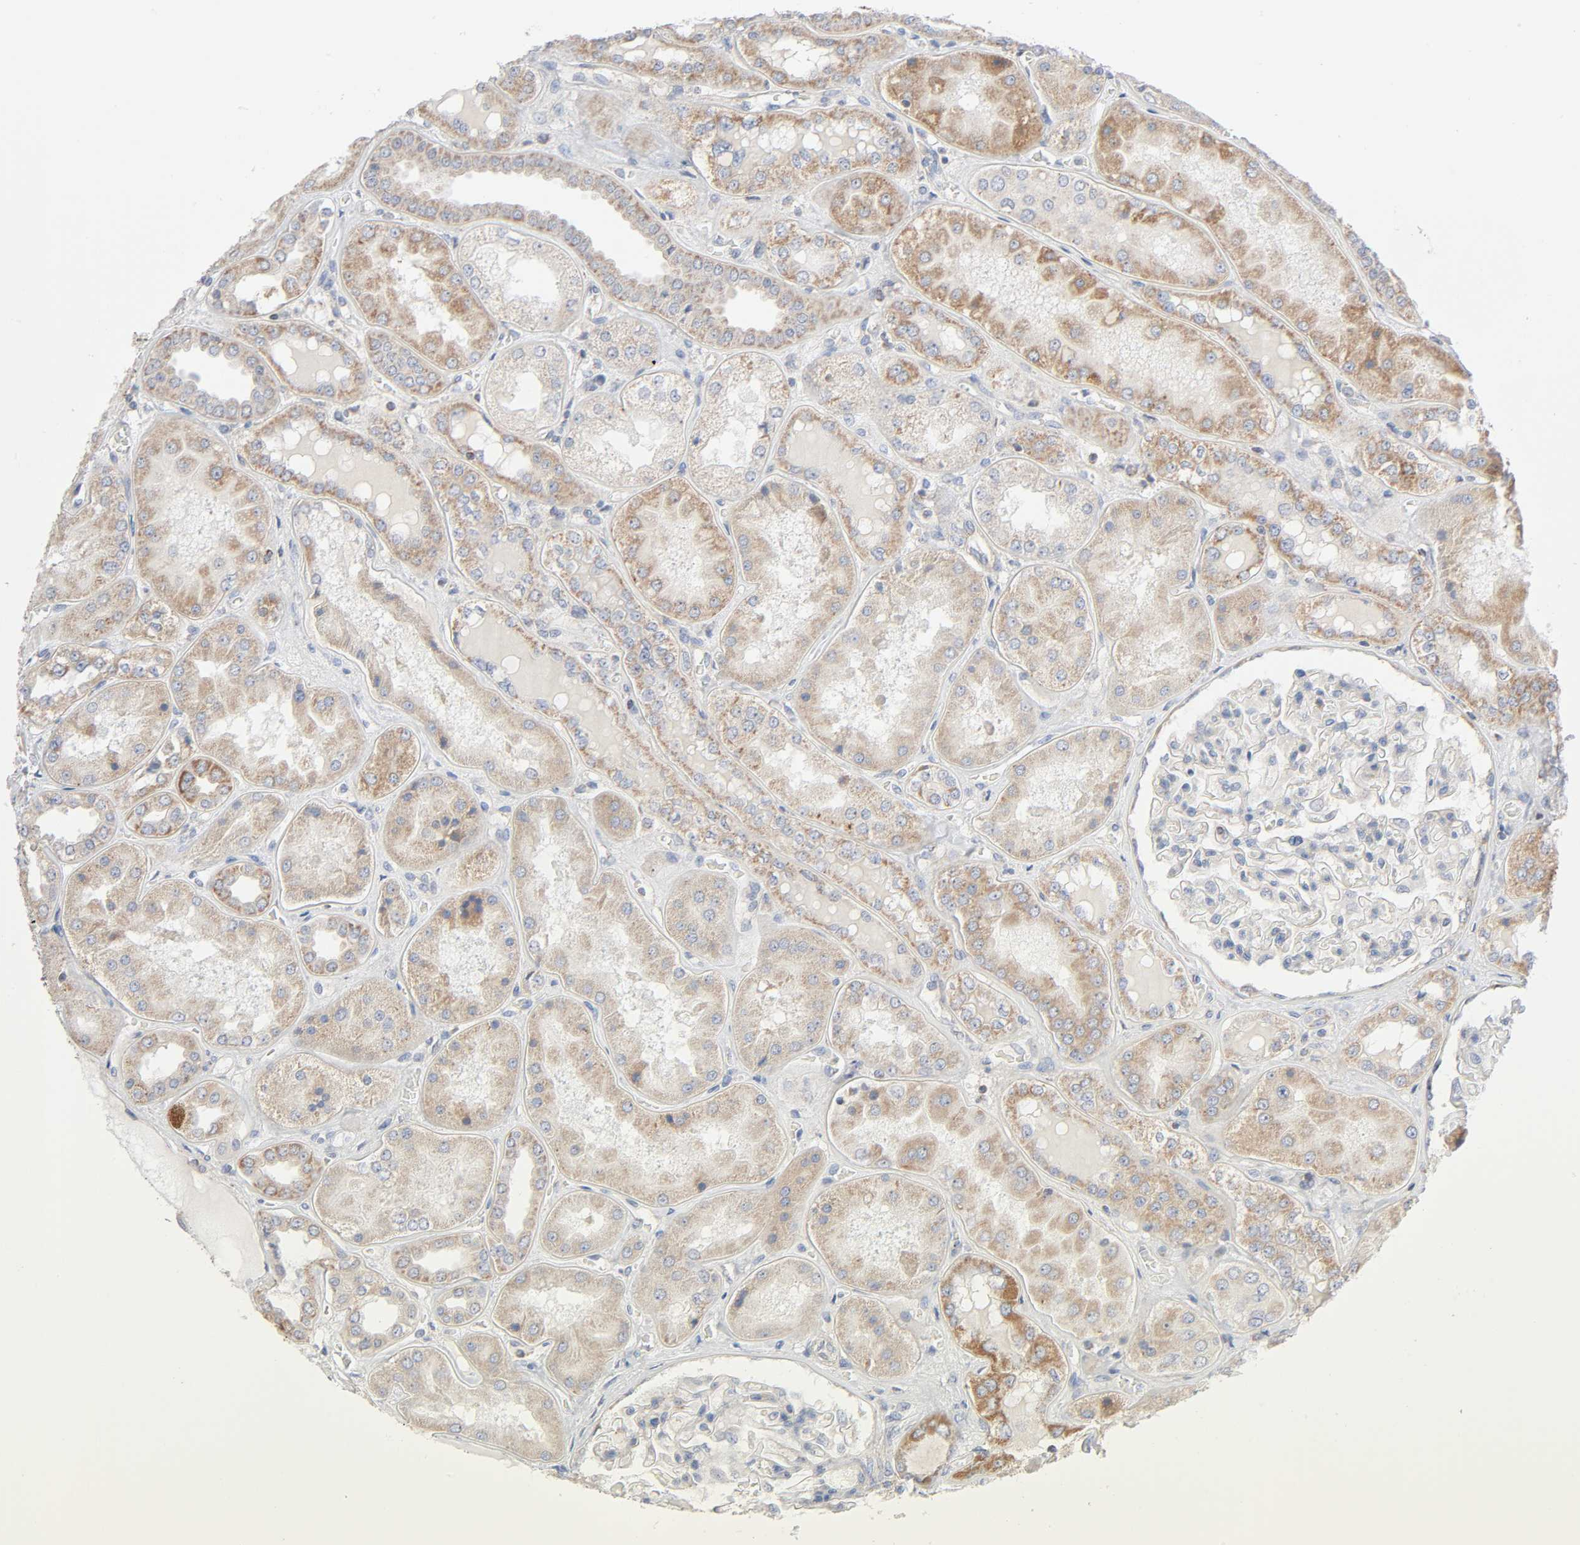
{"staining": {"intensity": "negative", "quantity": "none", "location": "none"}, "tissue": "kidney", "cell_type": "Cells in glomeruli", "image_type": "normal", "snomed": [{"axis": "morphology", "description": "Normal tissue, NOS"}, {"axis": "topography", "description": "Kidney"}], "caption": "This is an IHC image of unremarkable kidney. There is no staining in cells in glomeruli.", "gene": "SYT16", "patient": {"sex": "female", "age": 56}}